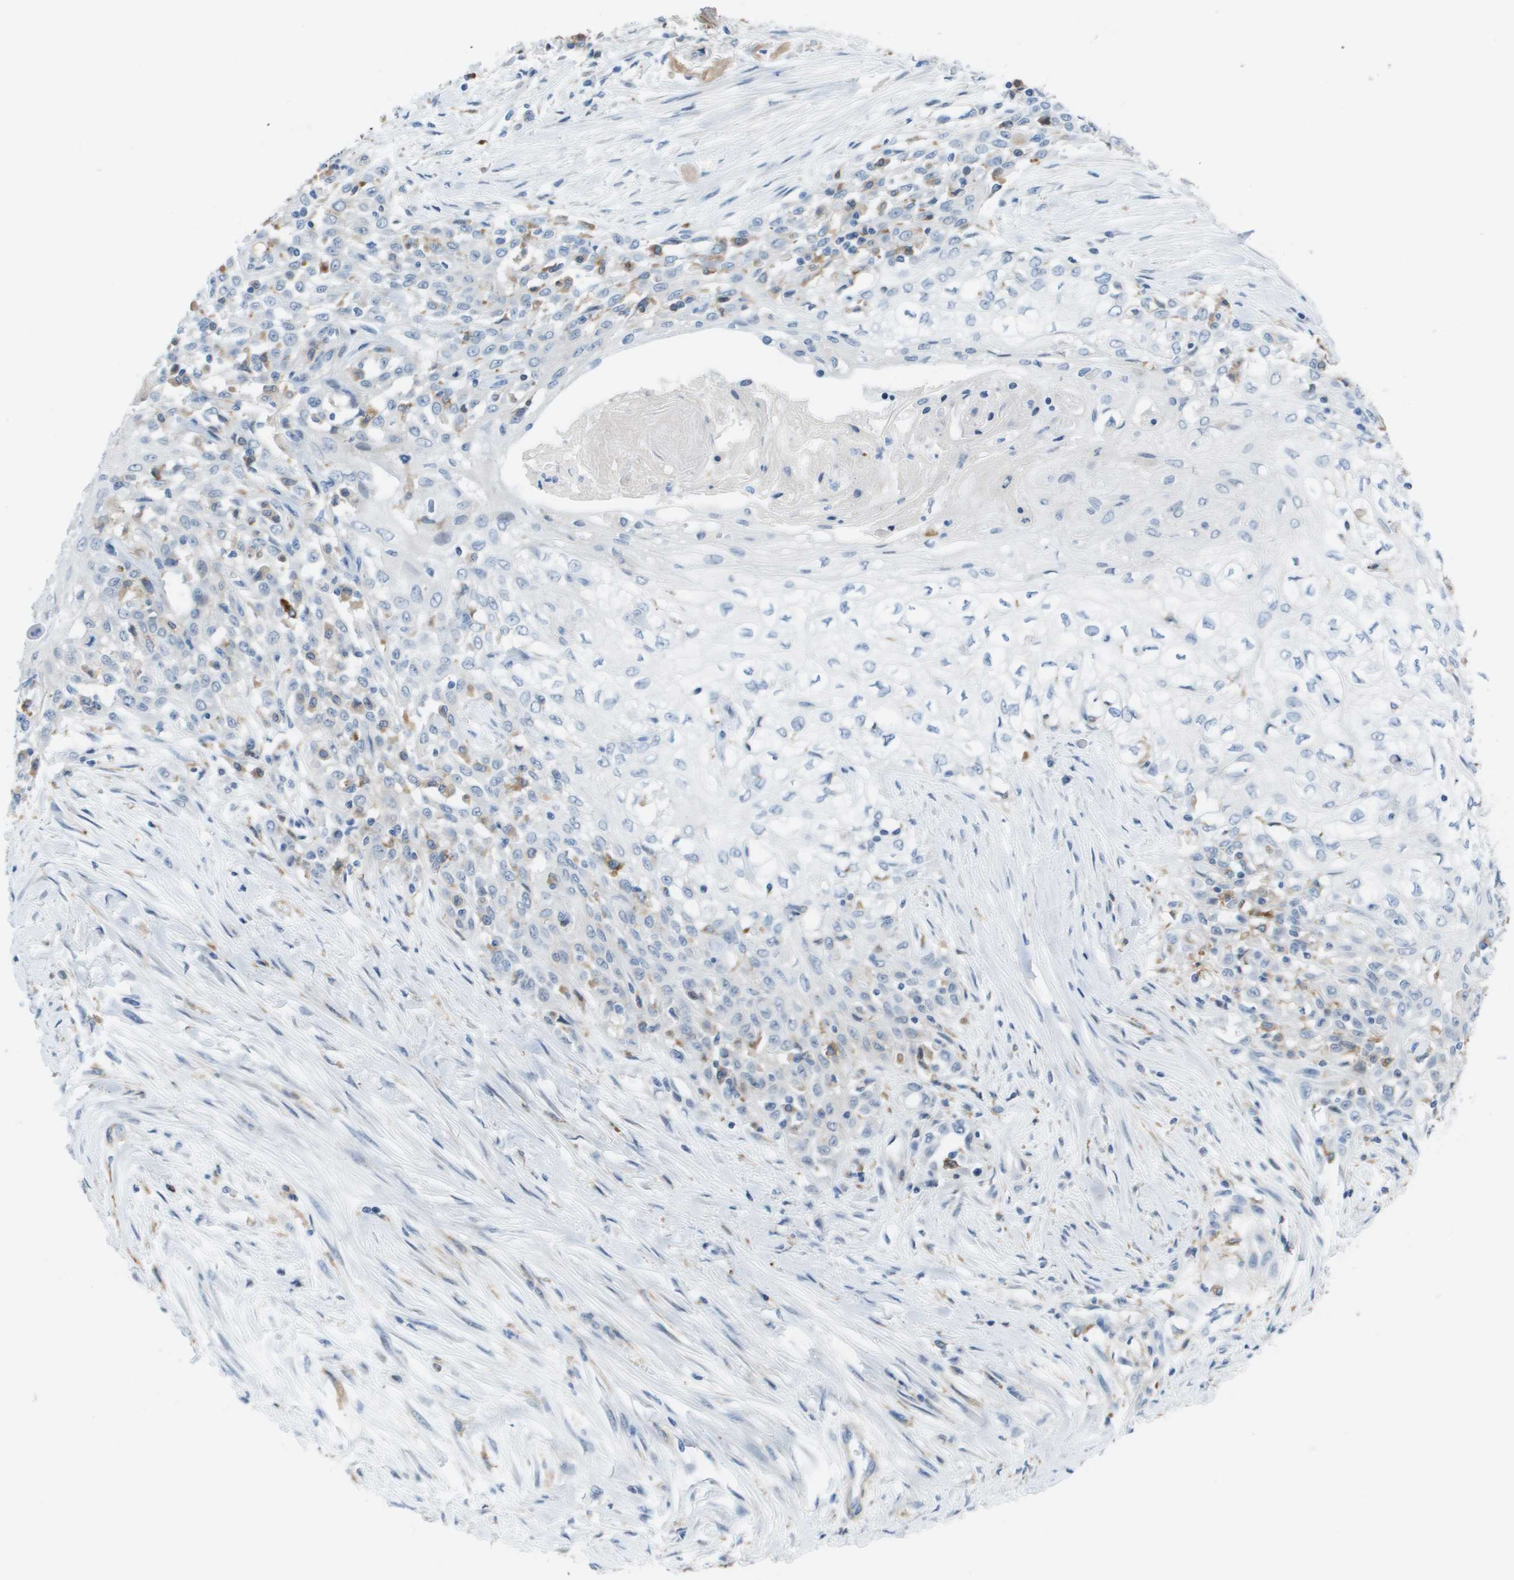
{"staining": {"intensity": "negative", "quantity": "none", "location": "none"}, "tissue": "skin cancer", "cell_type": "Tumor cells", "image_type": "cancer", "snomed": [{"axis": "morphology", "description": "Squamous cell carcinoma, NOS"}, {"axis": "morphology", "description": "Squamous cell carcinoma, metastatic, NOS"}, {"axis": "topography", "description": "Skin"}, {"axis": "topography", "description": "Lymph node"}], "caption": "The immunohistochemistry image has no significant expression in tumor cells of squamous cell carcinoma (skin) tissue.", "gene": "ZBTB43", "patient": {"sex": "male", "age": 75}}